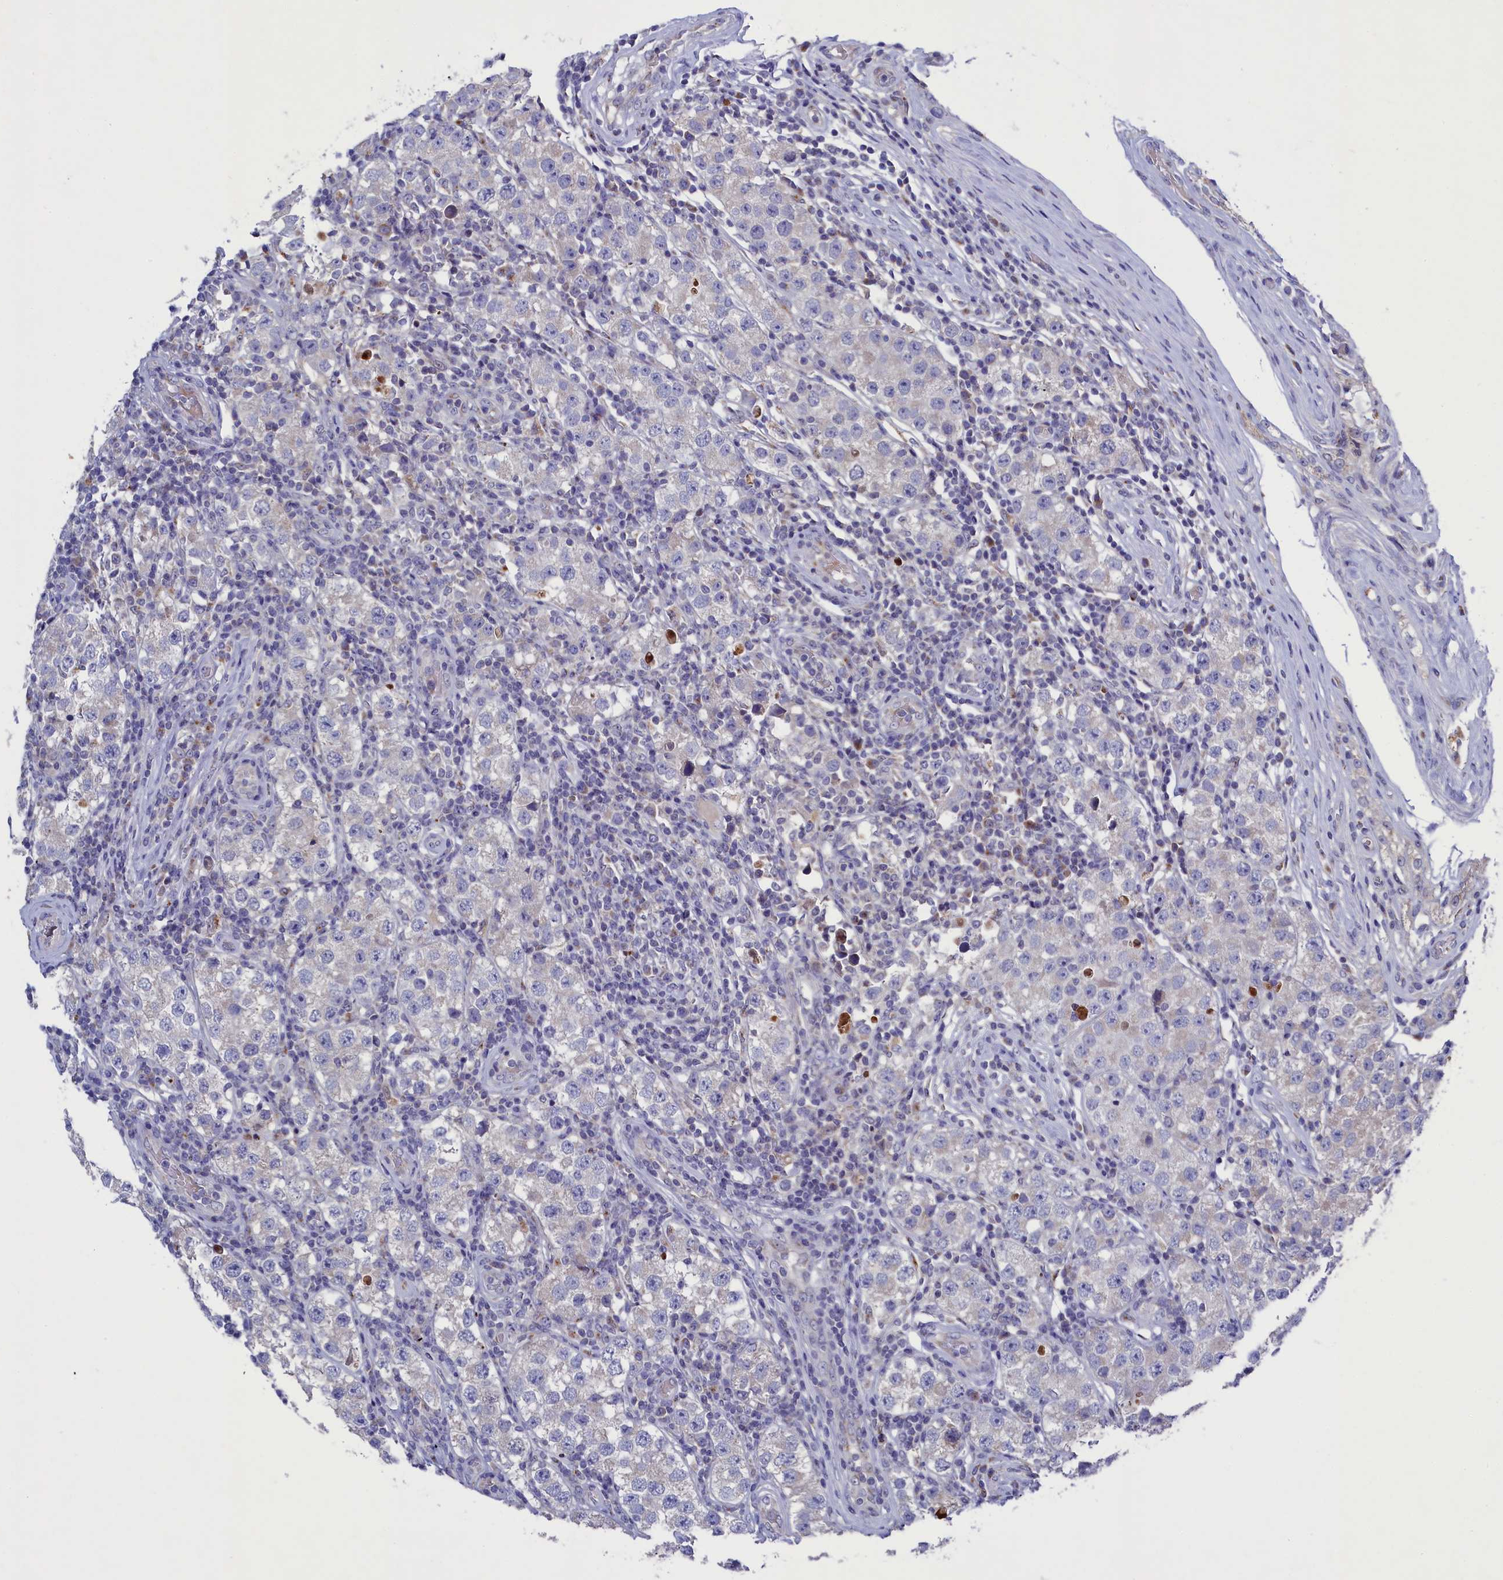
{"staining": {"intensity": "negative", "quantity": "none", "location": "none"}, "tissue": "testis cancer", "cell_type": "Tumor cells", "image_type": "cancer", "snomed": [{"axis": "morphology", "description": "Seminoma, NOS"}, {"axis": "topography", "description": "Testis"}], "caption": "This is an immunohistochemistry micrograph of human testis seminoma. There is no staining in tumor cells.", "gene": "GPR108", "patient": {"sex": "male", "age": 34}}